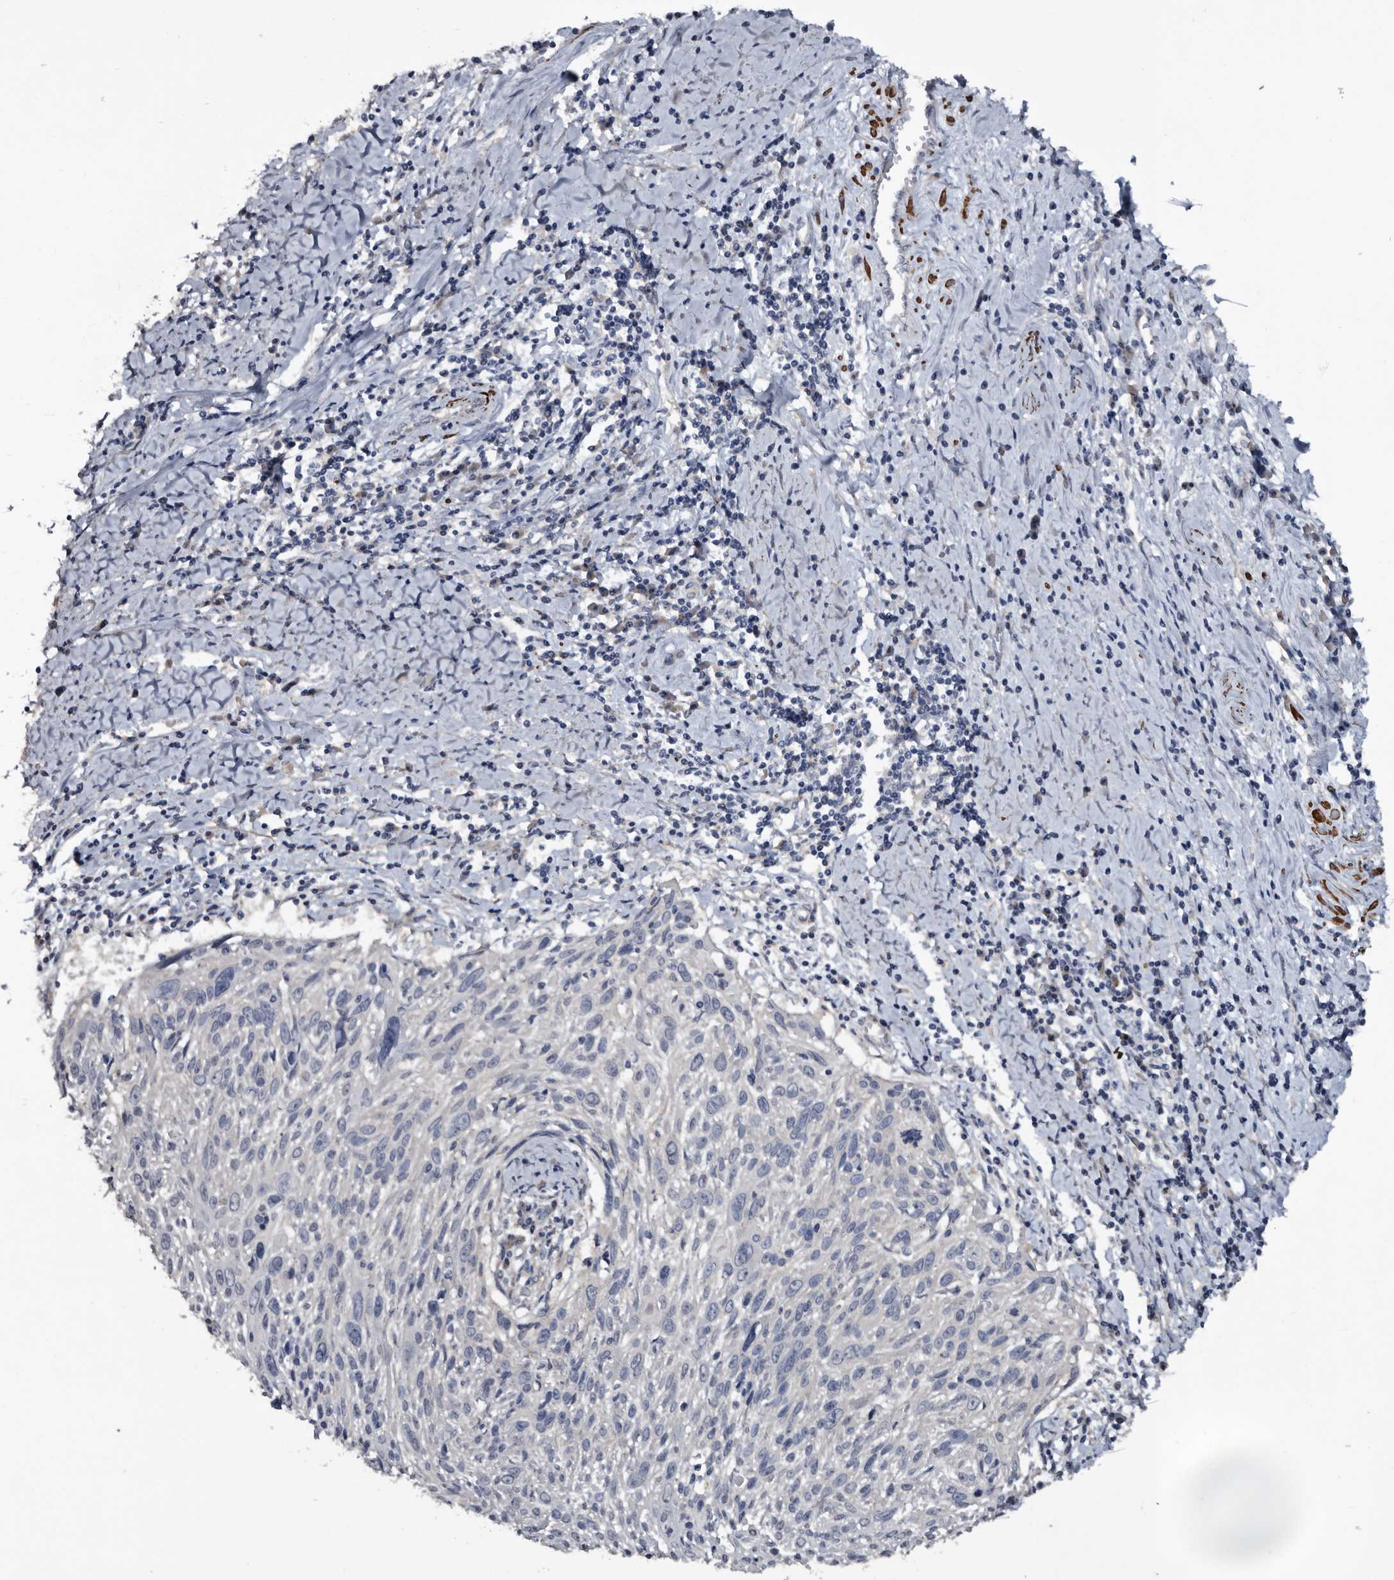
{"staining": {"intensity": "negative", "quantity": "none", "location": "none"}, "tissue": "cervical cancer", "cell_type": "Tumor cells", "image_type": "cancer", "snomed": [{"axis": "morphology", "description": "Squamous cell carcinoma, NOS"}, {"axis": "topography", "description": "Cervix"}], "caption": "High power microscopy histopathology image of an immunohistochemistry (IHC) micrograph of cervical cancer, revealing no significant expression in tumor cells.", "gene": "IARS1", "patient": {"sex": "female", "age": 51}}